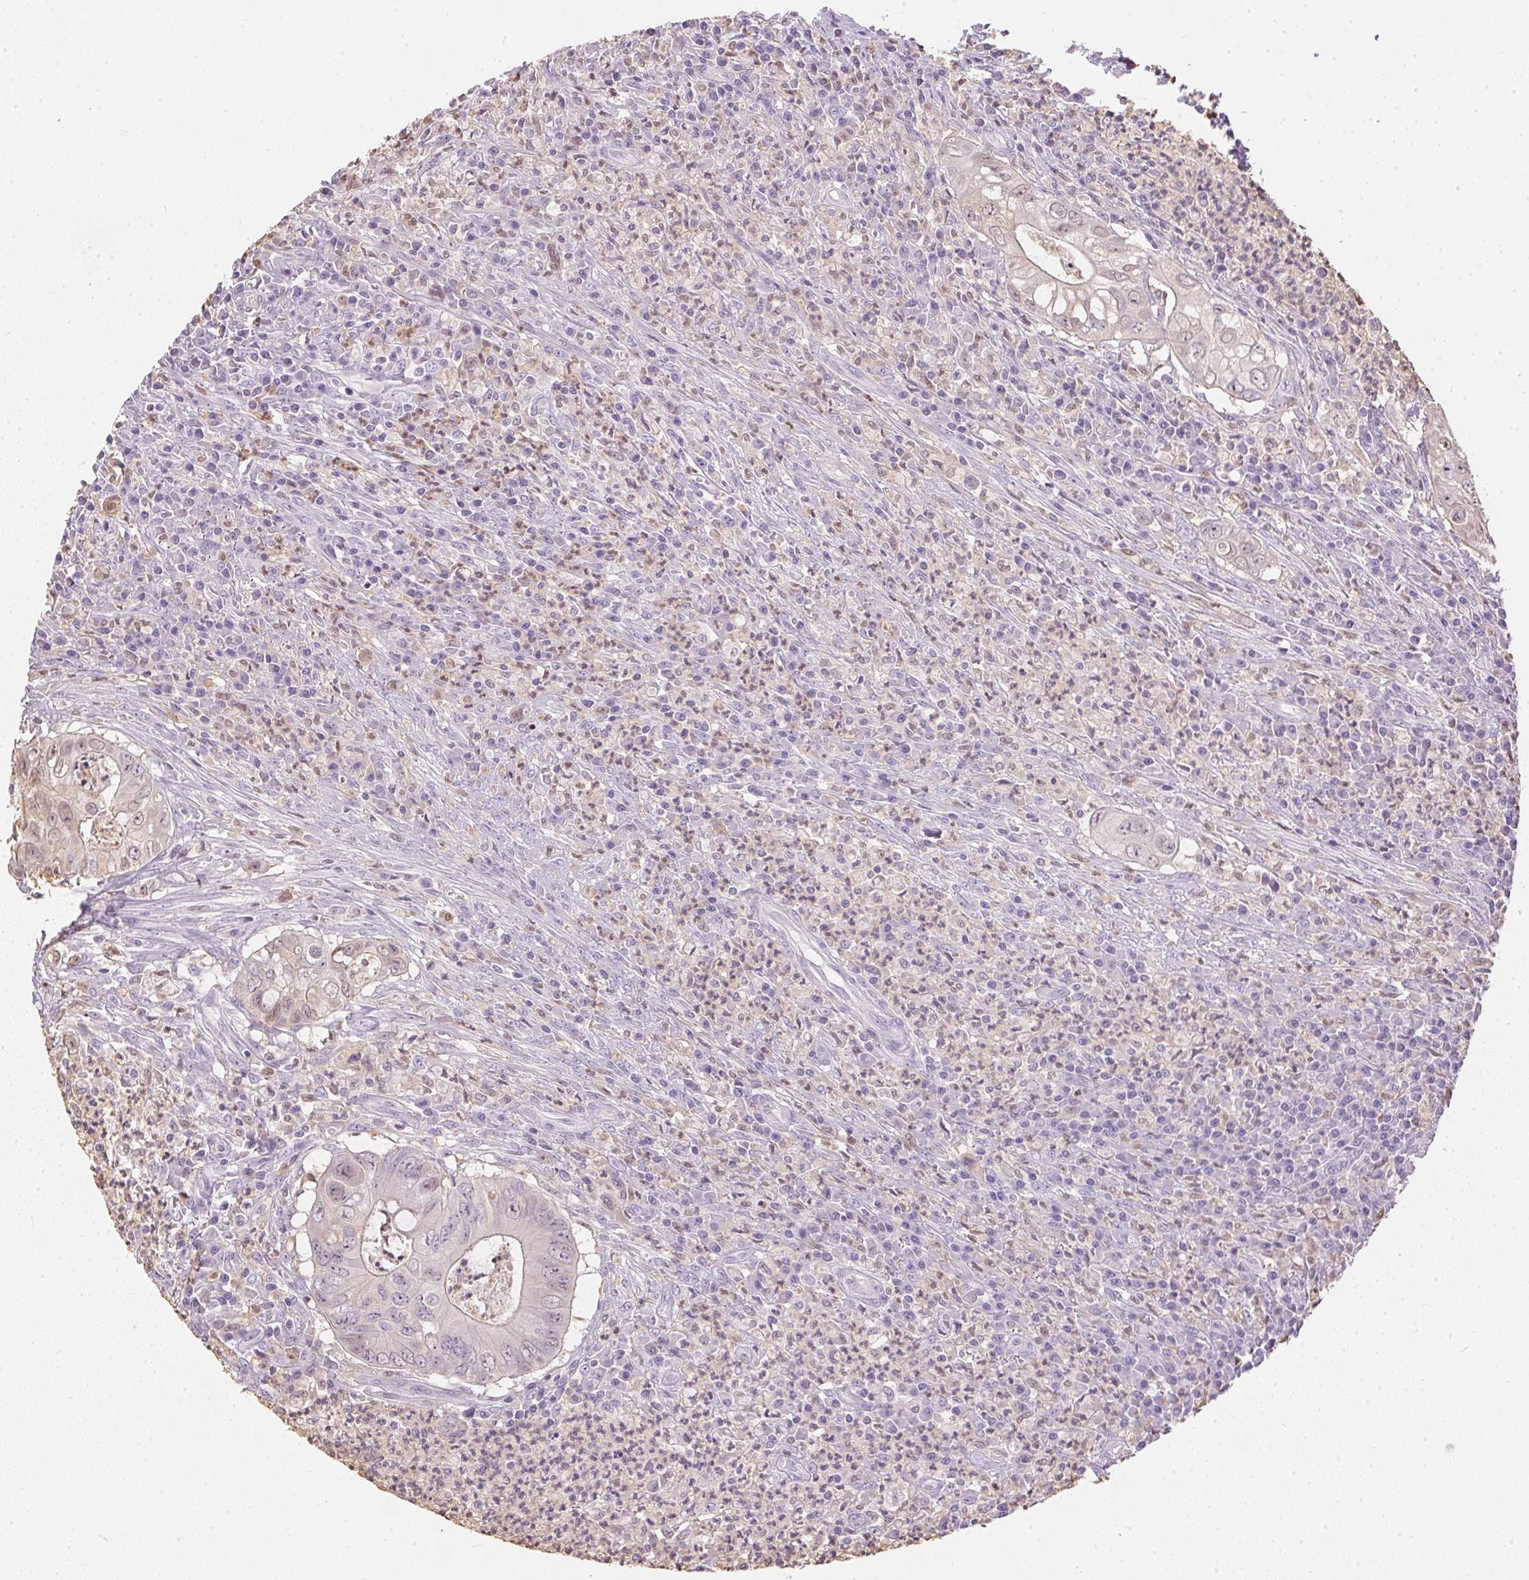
{"staining": {"intensity": "negative", "quantity": "none", "location": "none"}, "tissue": "colorectal cancer", "cell_type": "Tumor cells", "image_type": "cancer", "snomed": [{"axis": "morphology", "description": "Adenocarcinoma, NOS"}, {"axis": "topography", "description": "Colon"}], "caption": "IHC of colorectal cancer displays no expression in tumor cells. (Immunohistochemistry (ihc), brightfield microscopy, high magnification).", "gene": "S100A3", "patient": {"sex": "female", "age": 74}}